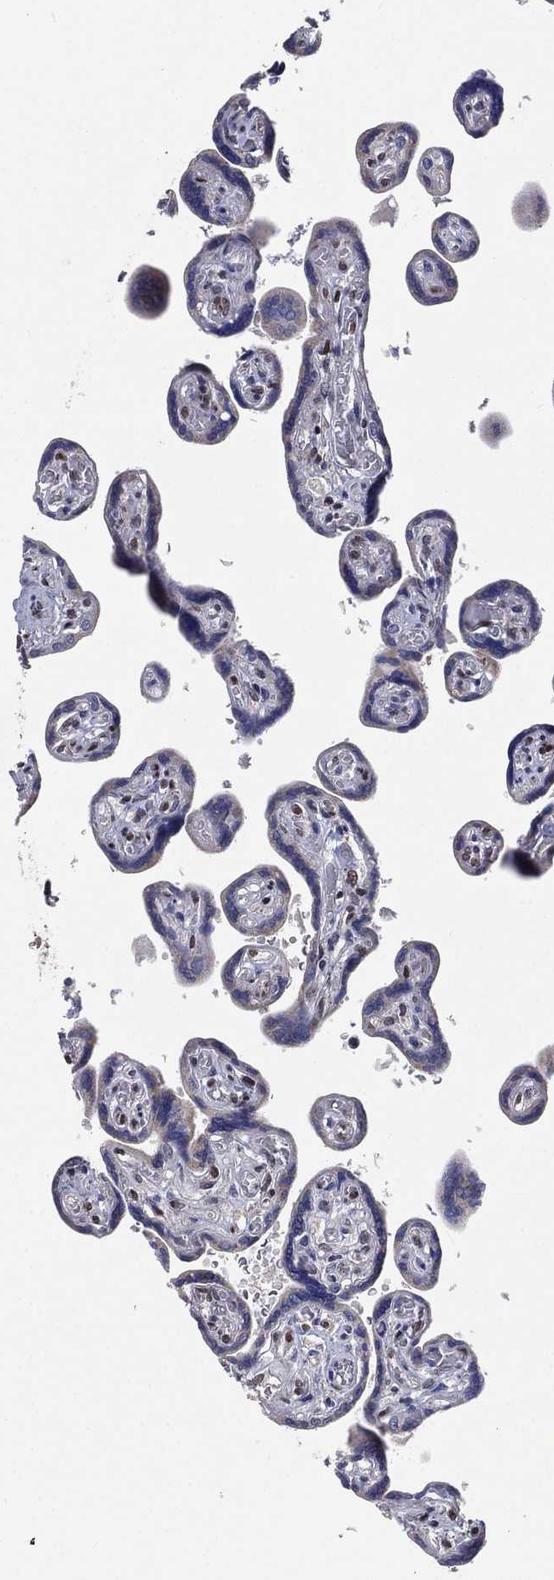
{"staining": {"intensity": "strong", "quantity": "25%-75%", "location": "nuclear"}, "tissue": "placenta", "cell_type": "Decidual cells", "image_type": "normal", "snomed": [{"axis": "morphology", "description": "Normal tissue, NOS"}, {"axis": "topography", "description": "Placenta"}], "caption": "Brown immunohistochemical staining in benign placenta demonstrates strong nuclear staining in approximately 25%-75% of decidual cells.", "gene": "YLPM1", "patient": {"sex": "female", "age": 32}}